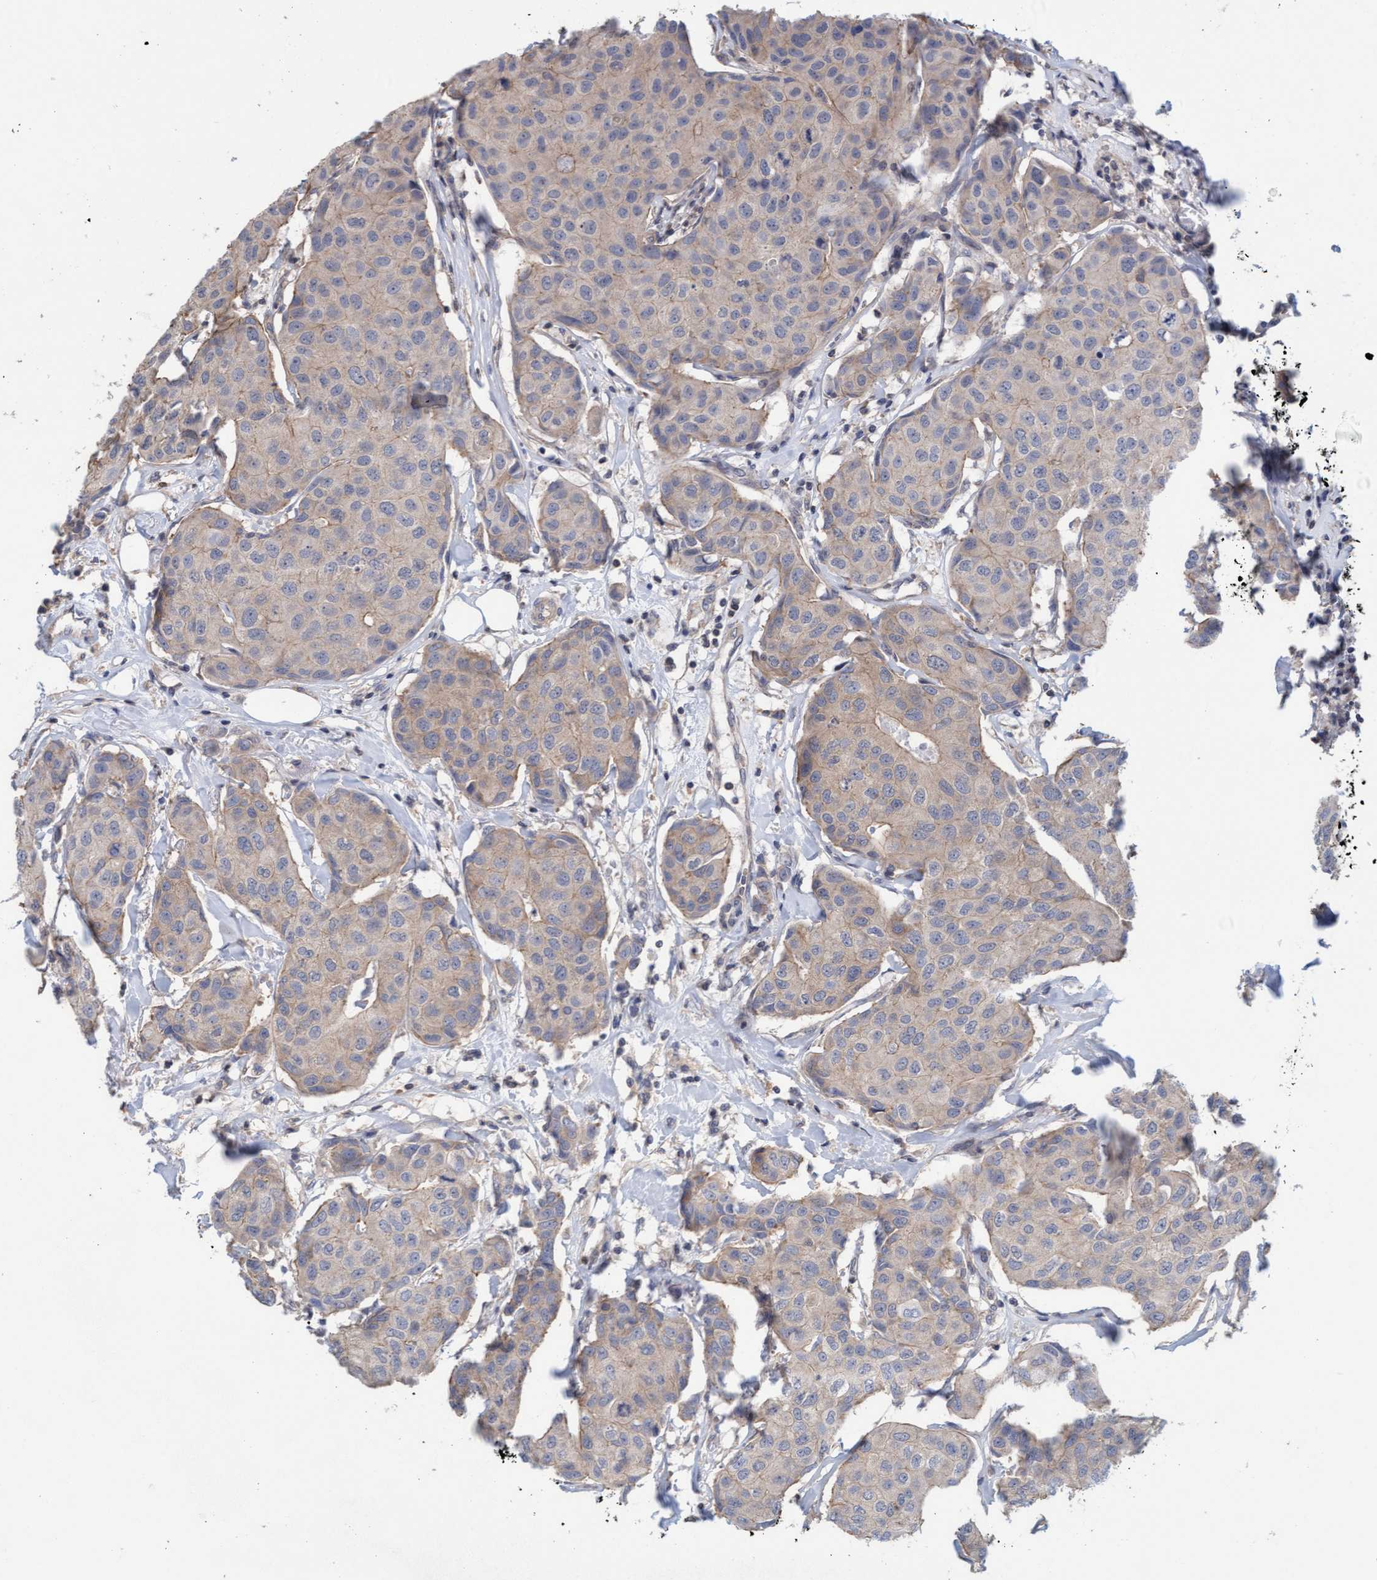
{"staining": {"intensity": "weak", "quantity": "<25%", "location": "cytoplasmic/membranous"}, "tissue": "breast cancer", "cell_type": "Tumor cells", "image_type": "cancer", "snomed": [{"axis": "morphology", "description": "Duct carcinoma"}, {"axis": "topography", "description": "Breast"}], "caption": "High magnification brightfield microscopy of breast intraductal carcinoma stained with DAB (3,3'-diaminobenzidine) (brown) and counterstained with hematoxylin (blue): tumor cells show no significant positivity.", "gene": "FXR2", "patient": {"sex": "female", "age": 80}}